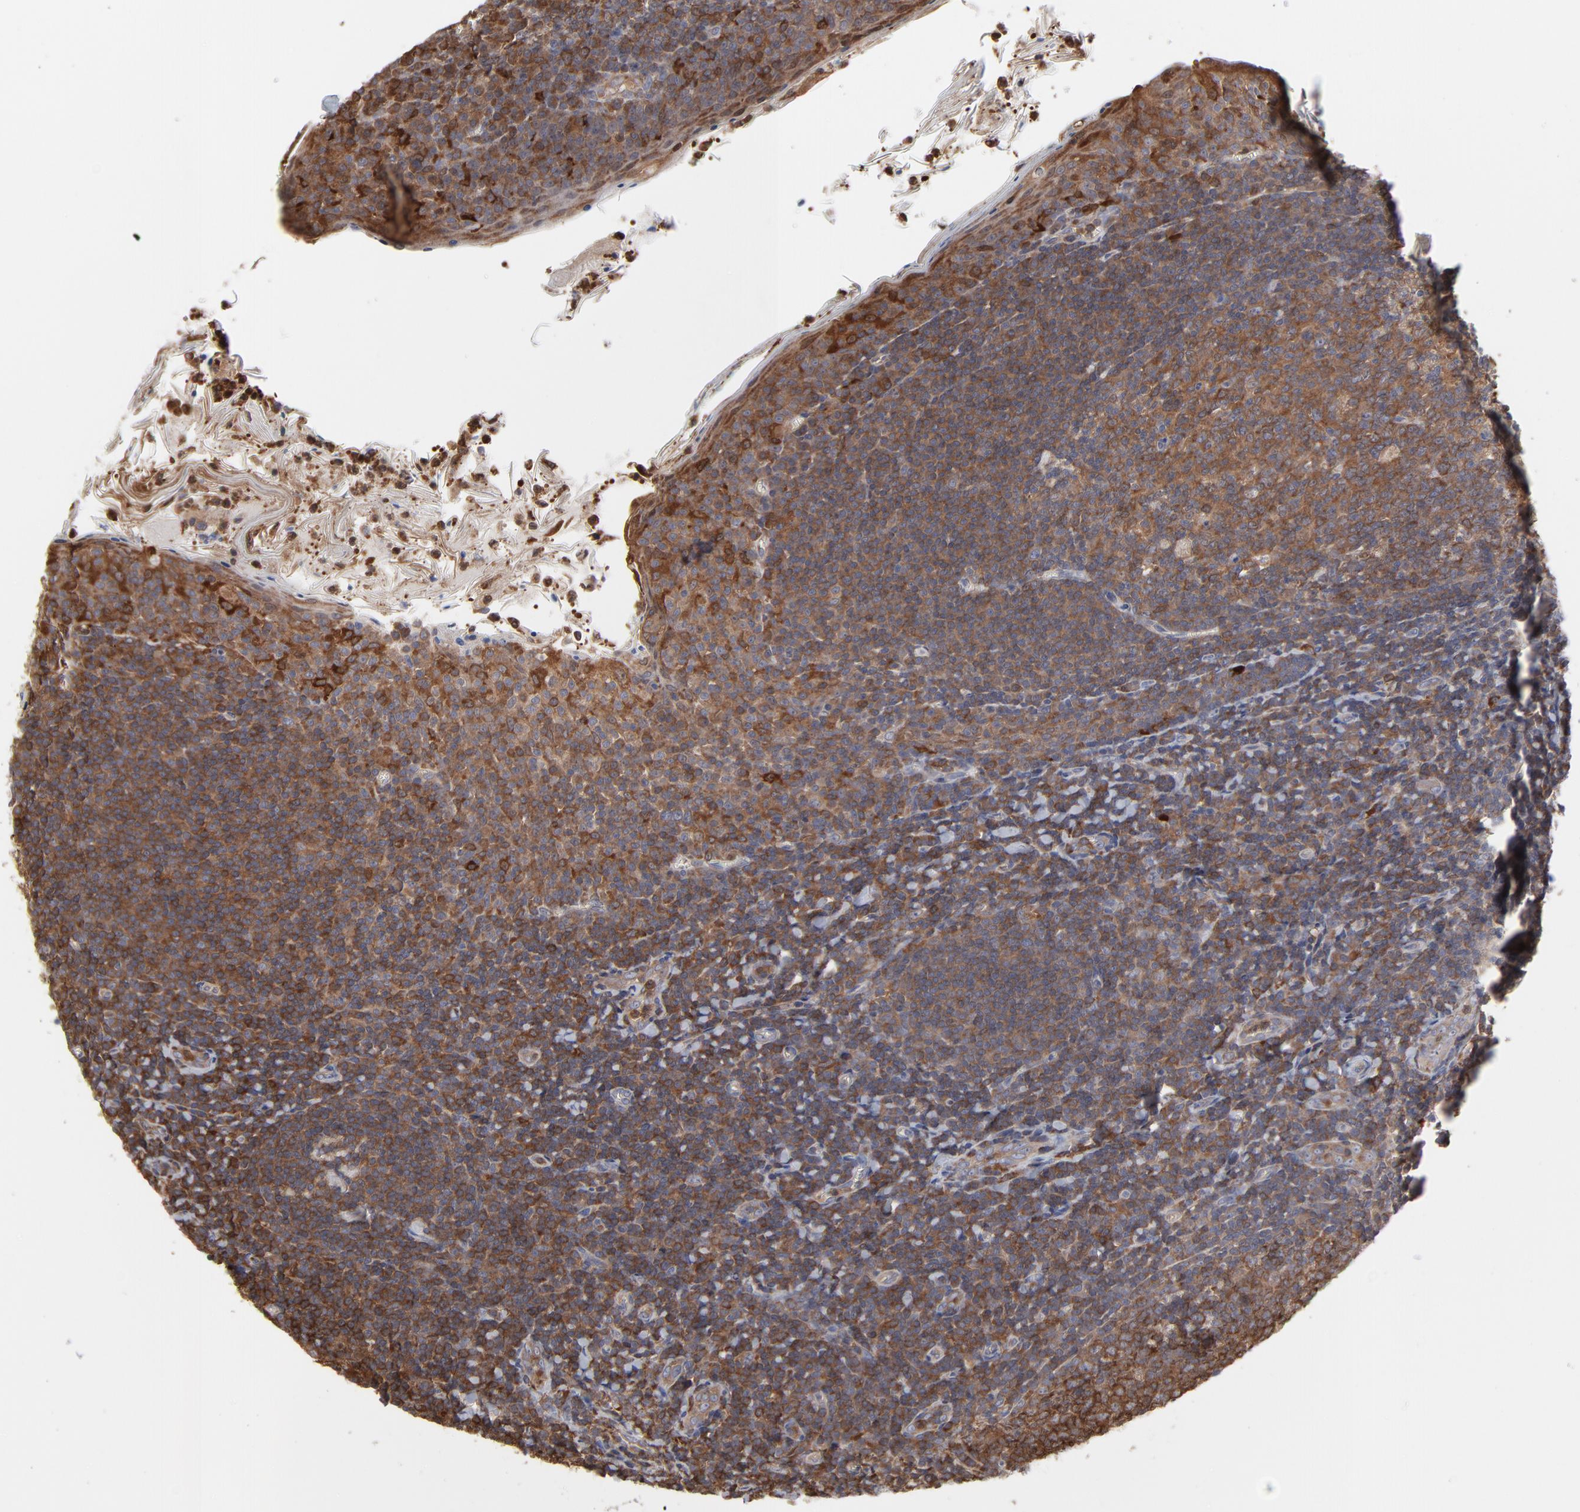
{"staining": {"intensity": "strong", "quantity": ">75%", "location": "cytoplasmic/membranous"}, "tissue": "tonsil", "cell_type": "Germinal center cells", "image_type": "normal", "snomed": [{"axis": "morphology", "description": "Normal tissue, NOS"}, {"axis": "topography", "description": "Tonsil"}], "caption": "An IHC image of normal tissue is shown. Protein staining in brown shows strong cytoplasmic/membranous positivity in tonsil within germinal center cells.", "gene": "MAP2K1", "patient": {"sex": "male", "age": 31}}